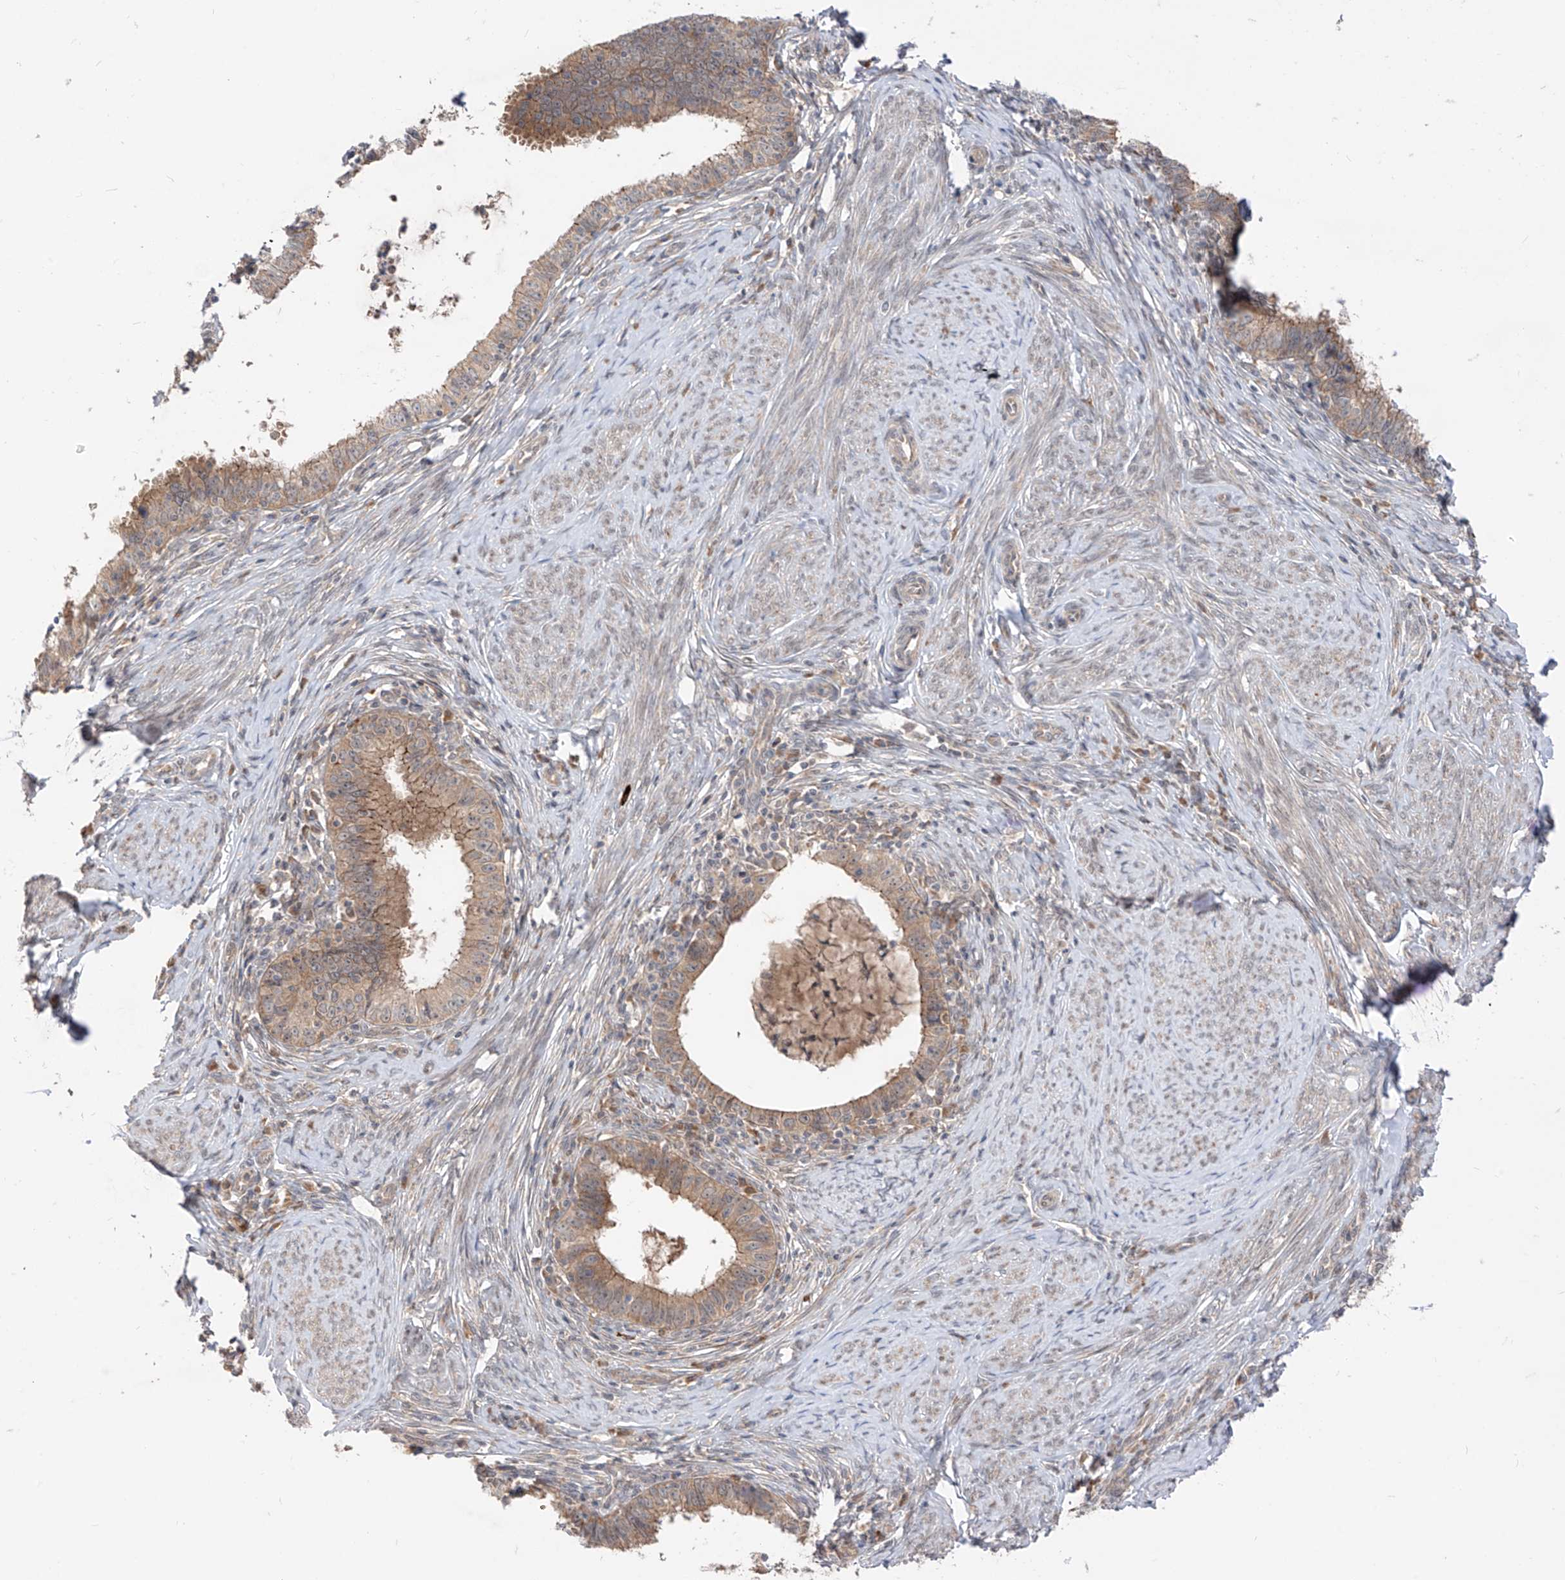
{"staining": {"intensity": "moderate", "quantity": ">75%", "location": "cytoplasmic/membranous"}, "tissue": "cervical cancer", "cell_type": "Tumor cells", "image_type": "cancer", "snomed": [{"axis": "morphology", "description": "Adenocarcinoma, NOS"}, {"axis": "topography", "description": "Cervix"}], "caption": "A brown stain highlights moderate cytoplasmic/membranous expression of a protein in cervical cancer (adenocarcinoma) tumor cells.", "gene": "MTUS2", "patient": {"sex": "female", "age": 36}}